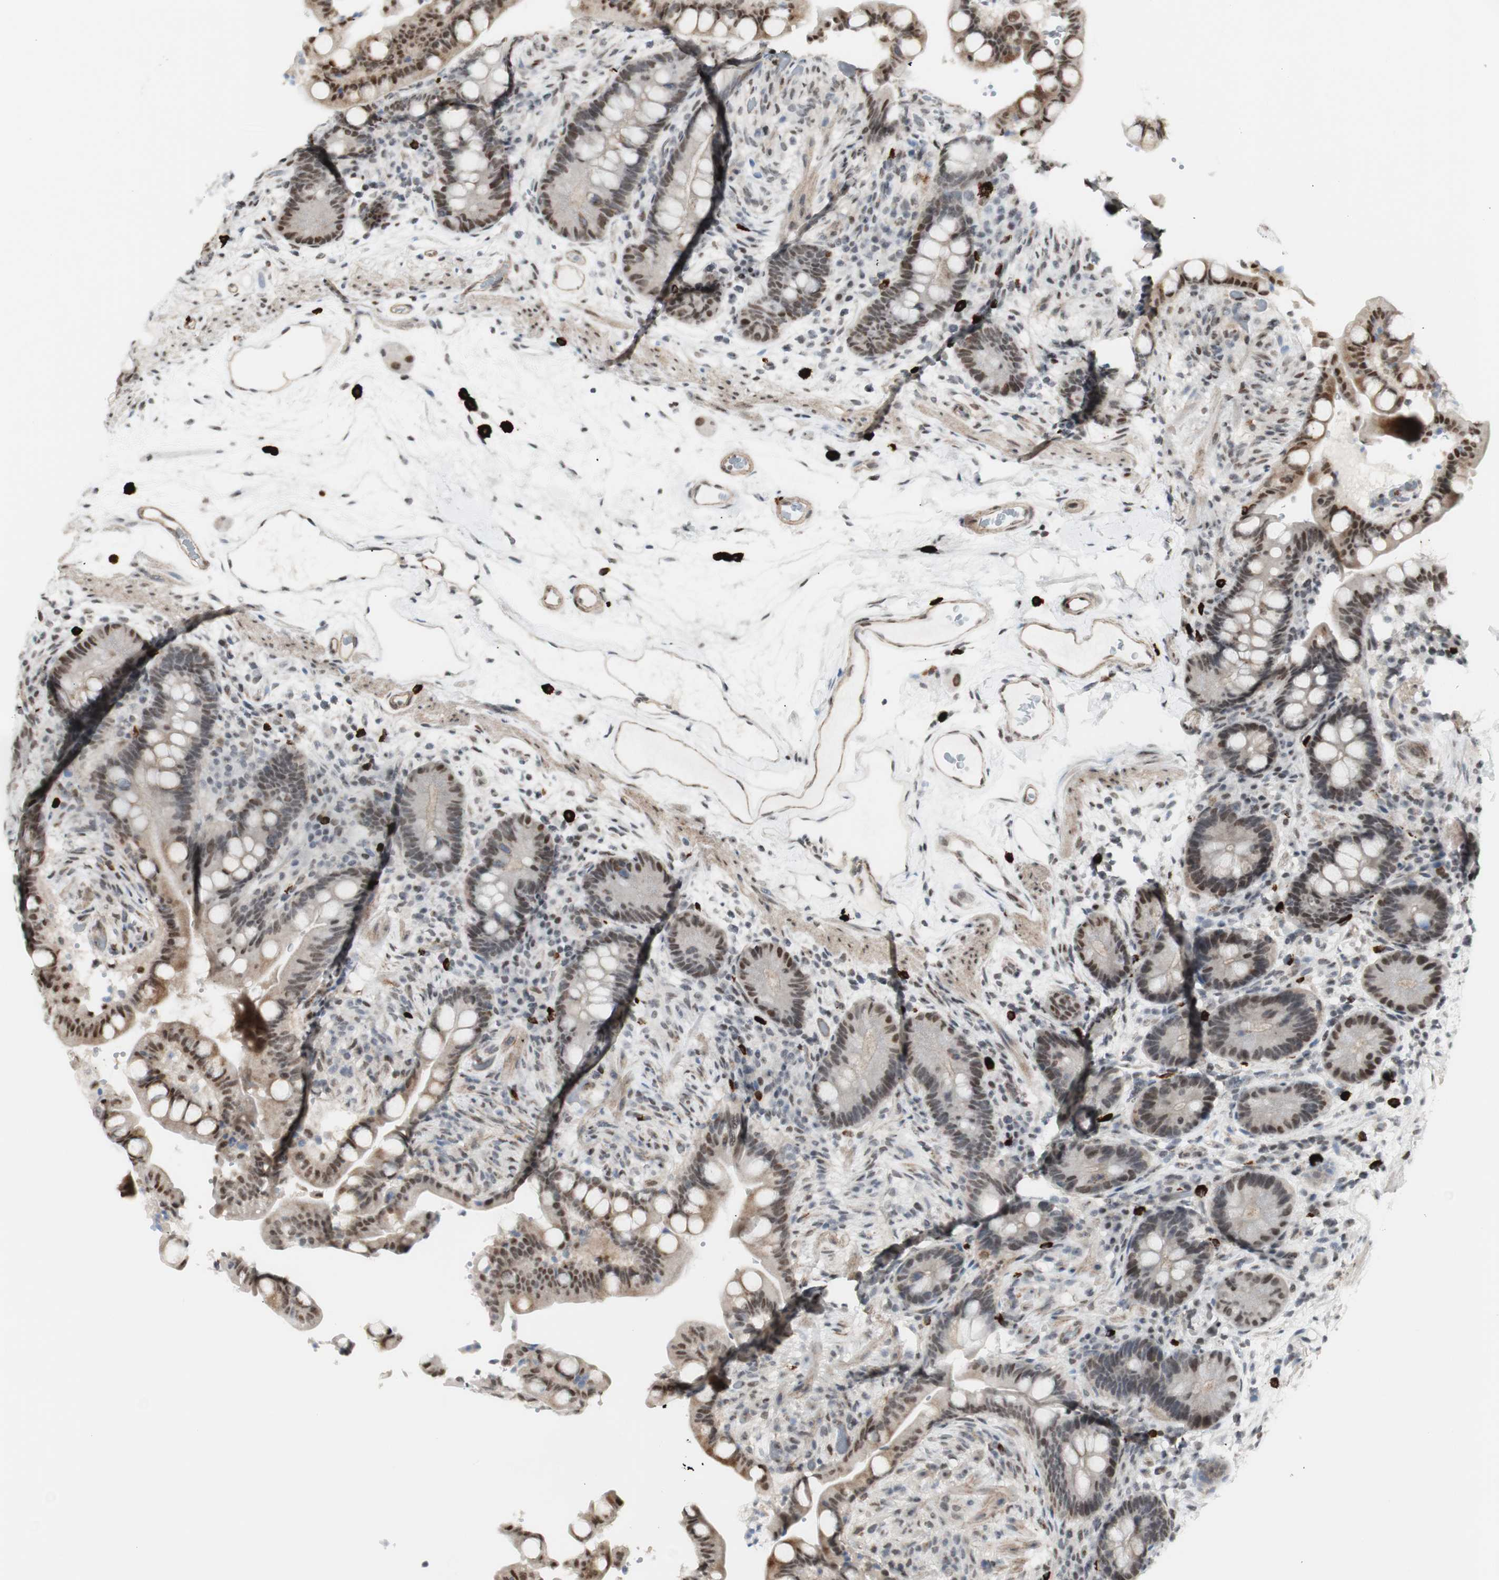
{"staining": {"intensity": "moderate", "quantity": ">75%", "location": "nuclear"}, "tissue": "colon", "cell_type": "Endothelial cells", "image_type": "normal", "snomed": [{"axis": "morphology", "description": "Normal tissue, NOS"}, {"axis": "topography", "description": "Colon"}], "caption": "IHC staining of normal colon, which reveals medium levels of moderate nuclear expression in approximately >75% of endothelial cells indicating moderate nuclear protein positivity. The staining was performed using DAB (3,3'-diaminobenzidine) (brown) for protein detection and nuclei were counterstained in hematoxylin (blue).", "gene": "ZMYM6", "patient": {"sex": "male", "age": 73}}